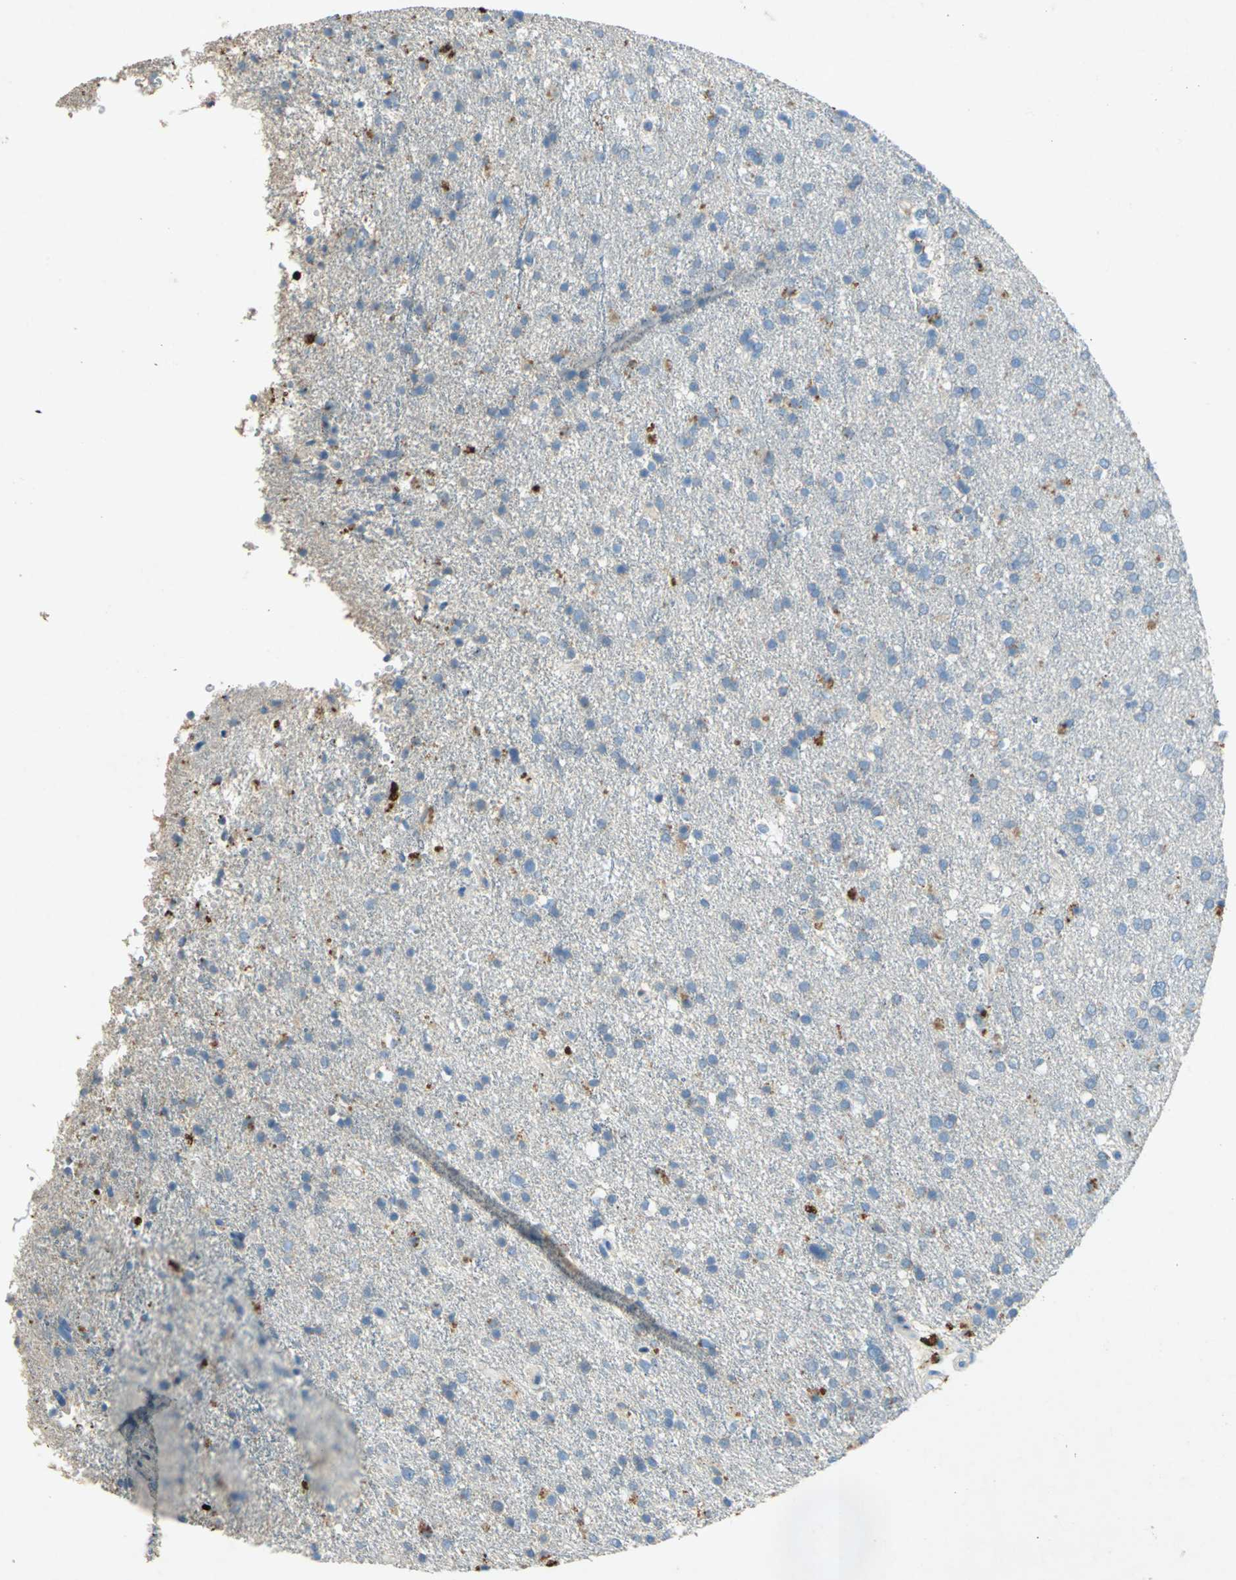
{"staining": {"intensity": "weak", "quantity": ">75%", "location": "cytoplasmic/membranous"}, "tissue": "glioma", "cell_type": "Tumor cells", "image_type": "cancer", "snomed": [{"axis": "morphology", "description": "Glioma, malignant, High grade"}, {"axis": "topography", "description": "Brain"}], "caption": "Protein expression analysis of human glioma reveals weak cytoplasmic/membranous positivity in approximately >75% of tumor cells. (Stains: DAB in brown, nuclei in blue, Microscopy: brightfield microscopy at high magnification).", "gene": "ADAMTS5", "patient": {"sex": "male", "age": 33}}